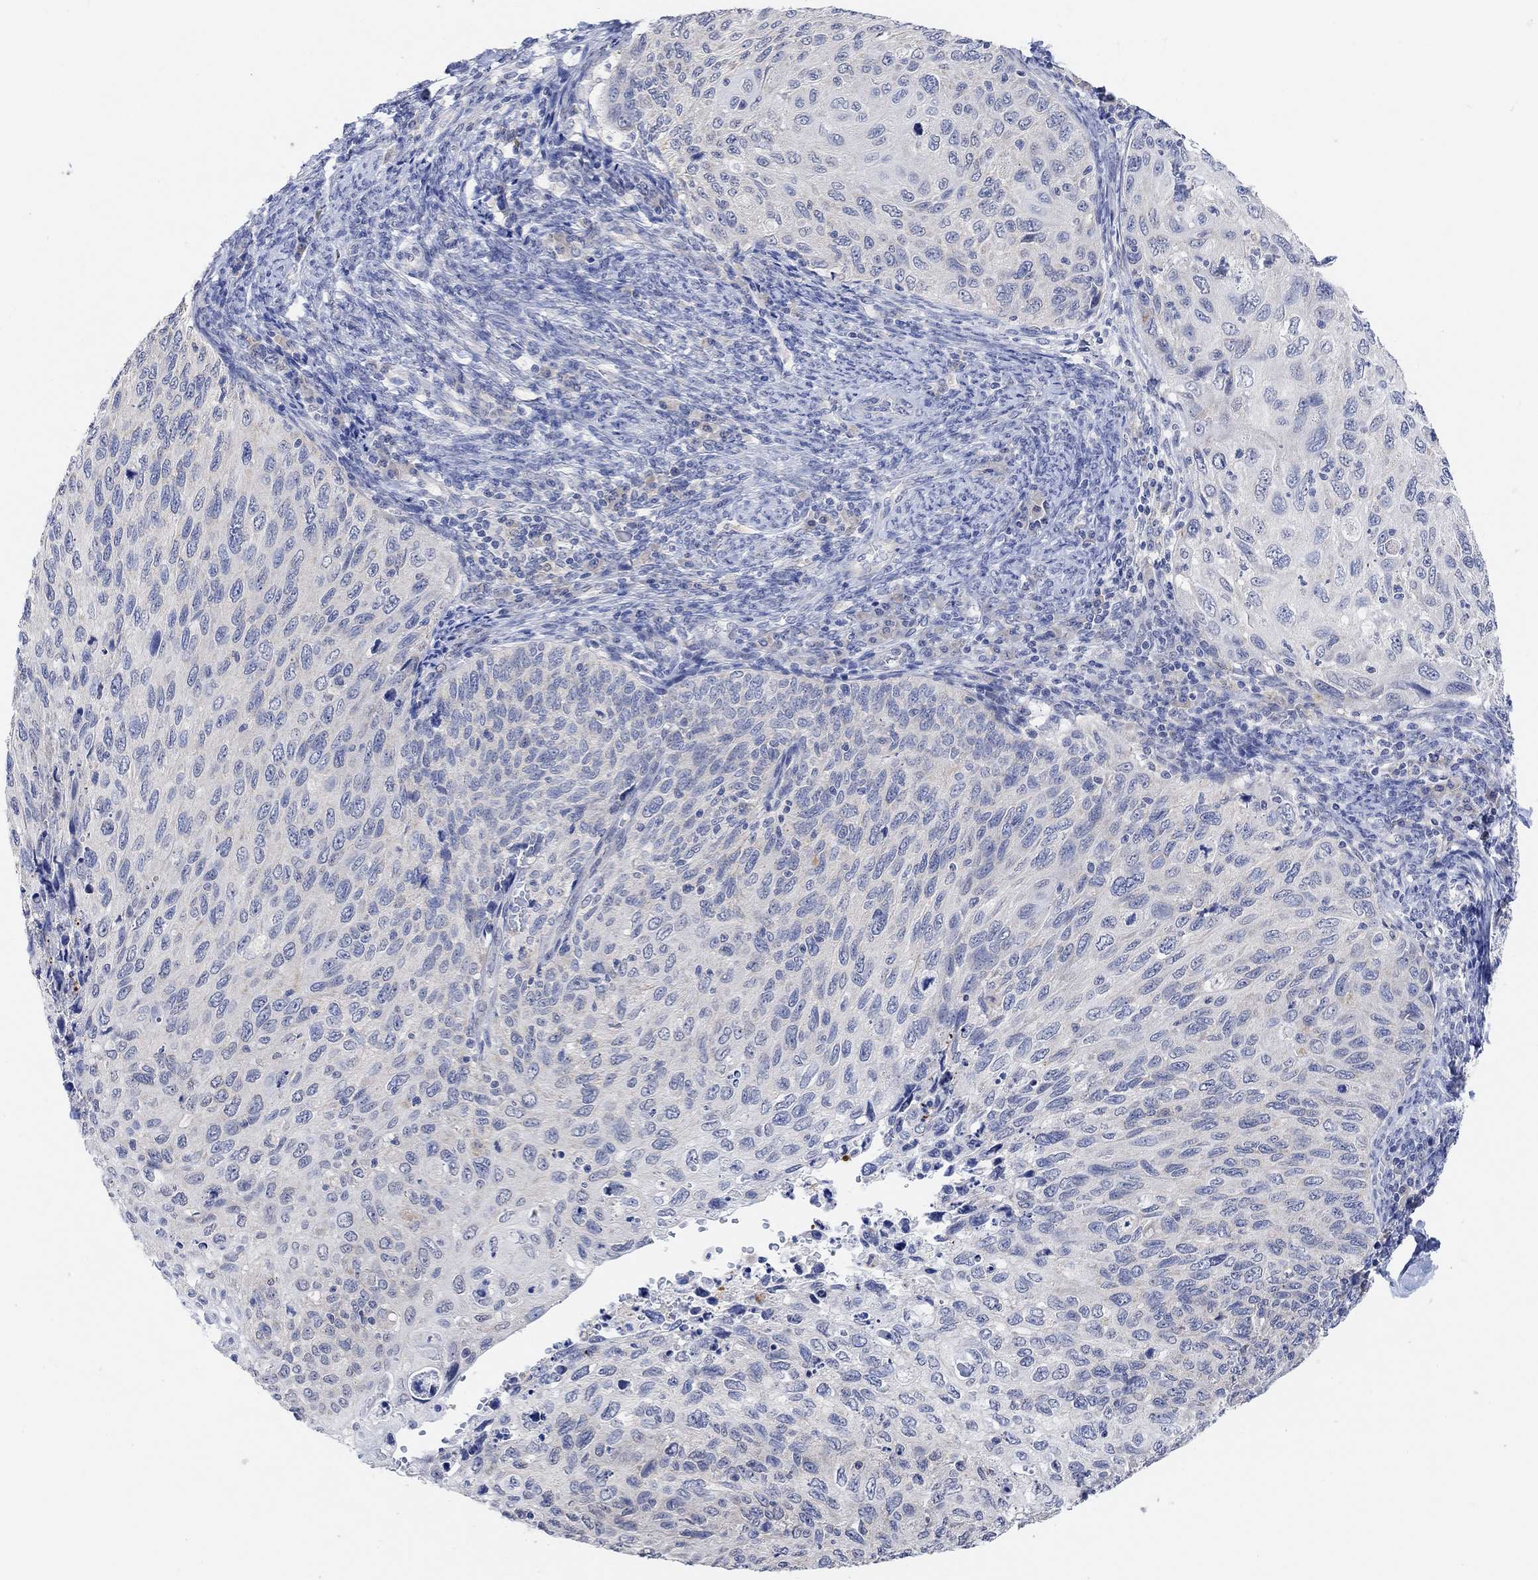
{"staining": {"intensity": "negative", "quantity": "none", "location": "none"}, "tissue": "cervical cancer", "cell_type": "Tumor cells", "image_type": "cancer", "snomed": [{"axis": "morphology", "description": "Squamous cell carcinoma, NOS"}, {"axis": "topography", "description": "Cervix"}], "caption": "Immunohistochemical staining of human cervical squamous cell carcinoma exhibits no significant expression in tumor cells. The staining was performed using DAB to visualize the protein expression in brown, while the nuclei were stained in blue with hematoxylin (Magnification: 20x).", "gene": "RIMS1", "patient": {"sex": "female", "age": 70}}